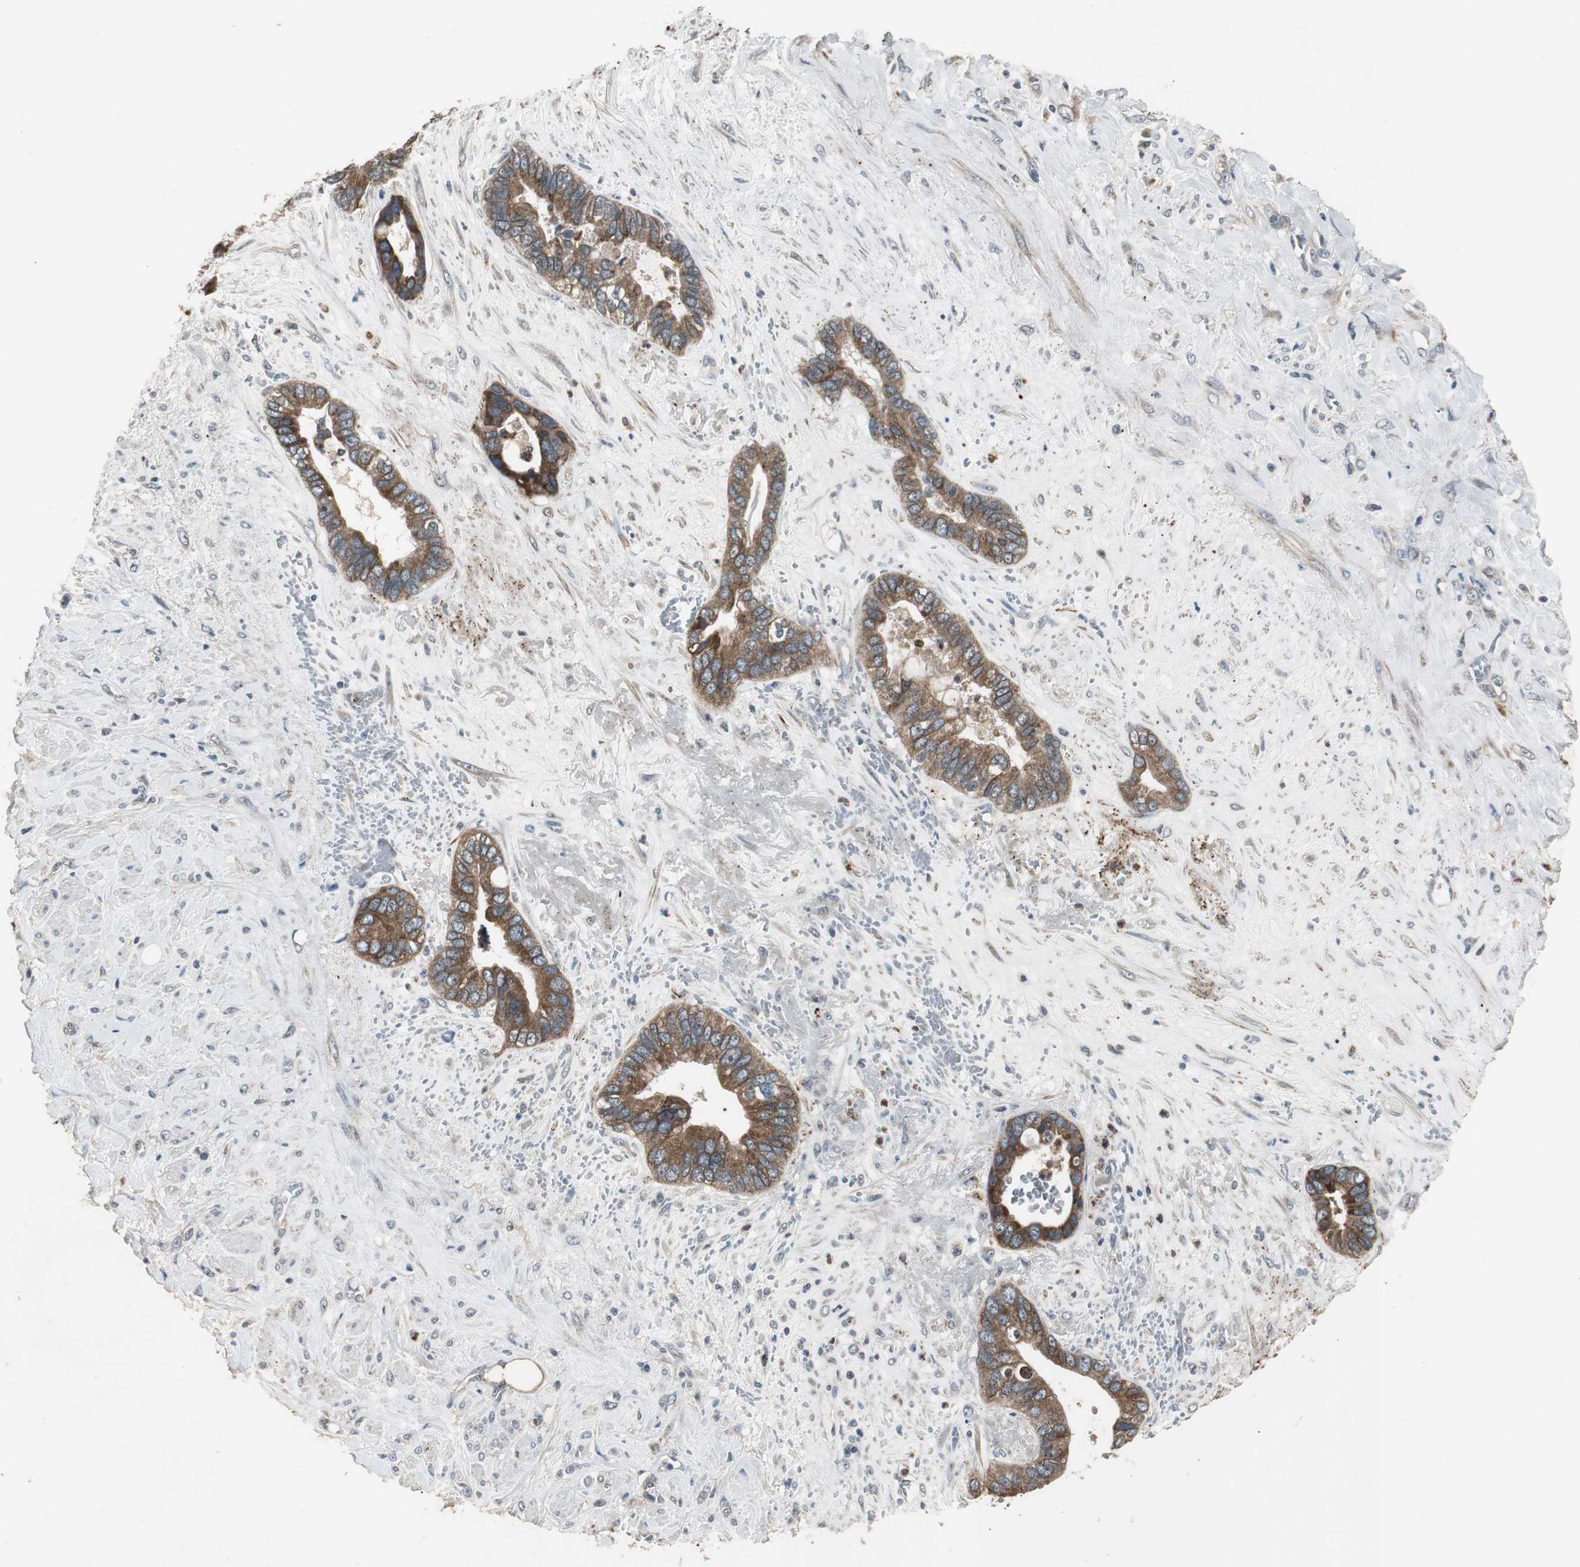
{"staining": {"intensity": "strong", "quantity": ">75%", "location": "cytoplasmic/membranous"}, "tissue": "liver cancer", "cell_type": "Tumor cells", "image_type": "cancer", "snomed": [{"axis": "morphology", "description": "Cholangiocarcinoma"}, {"axis": "topography", "description": "Liver"}], "caption": "An immunohistochemistry (IHC) photomicrograph of tumor tissue is shown. Protein staining in brown labels strong cytoplasmic/membranous positivity in cholangiocarcinoma (liver) within tumor cells. The staining was performed using DAB (3,3'-diaminobenzidine), with brown indicating positive protein expression. Nuclei are stained blue with hematoxylin.", "gene": "JTB", "patient": {"sex": "female", "age": 65}}